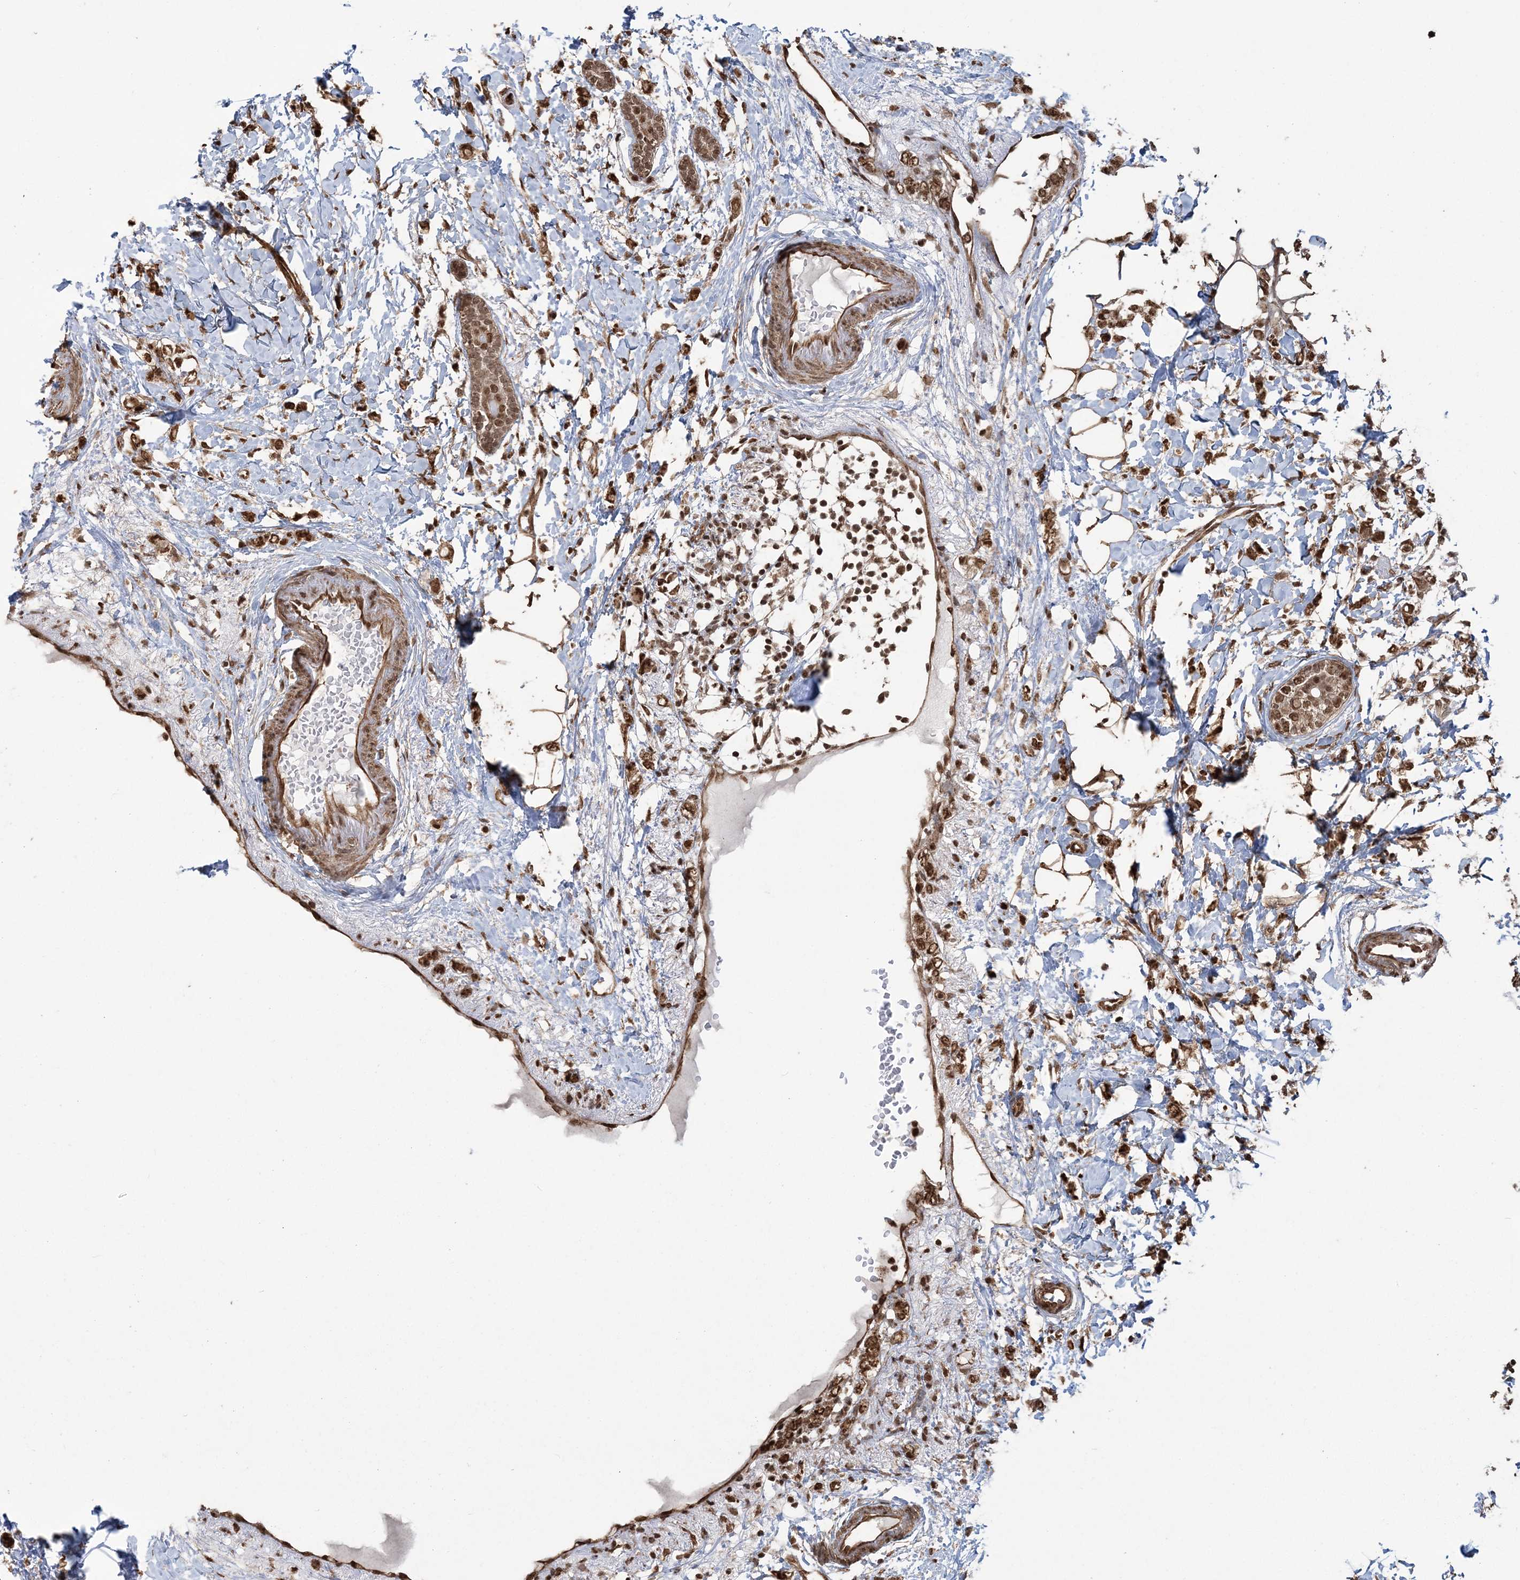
{"staining": {"intensity": "strong", "quantity": ">75%", "location": "nuclear"}, "tissue": "breast cancer", "cell_type": "Tumor cells", "image_type": "cancer", "snomed": [{"axis": "morphology", "description": "Normal tissue, NOS"}, {"axis": "morphology", "description": "Lobular carcinoma"}, {"axis": "topography", "description": "Breast"}], "caption": "This is an image of immunohistochemistry (IHC) staining of breast lobular carcinoma, which shows strong positivity in the nuclear of tumor cells.", "gene": "ZNF839", "patient": {"sex": "female", "age": 47}}